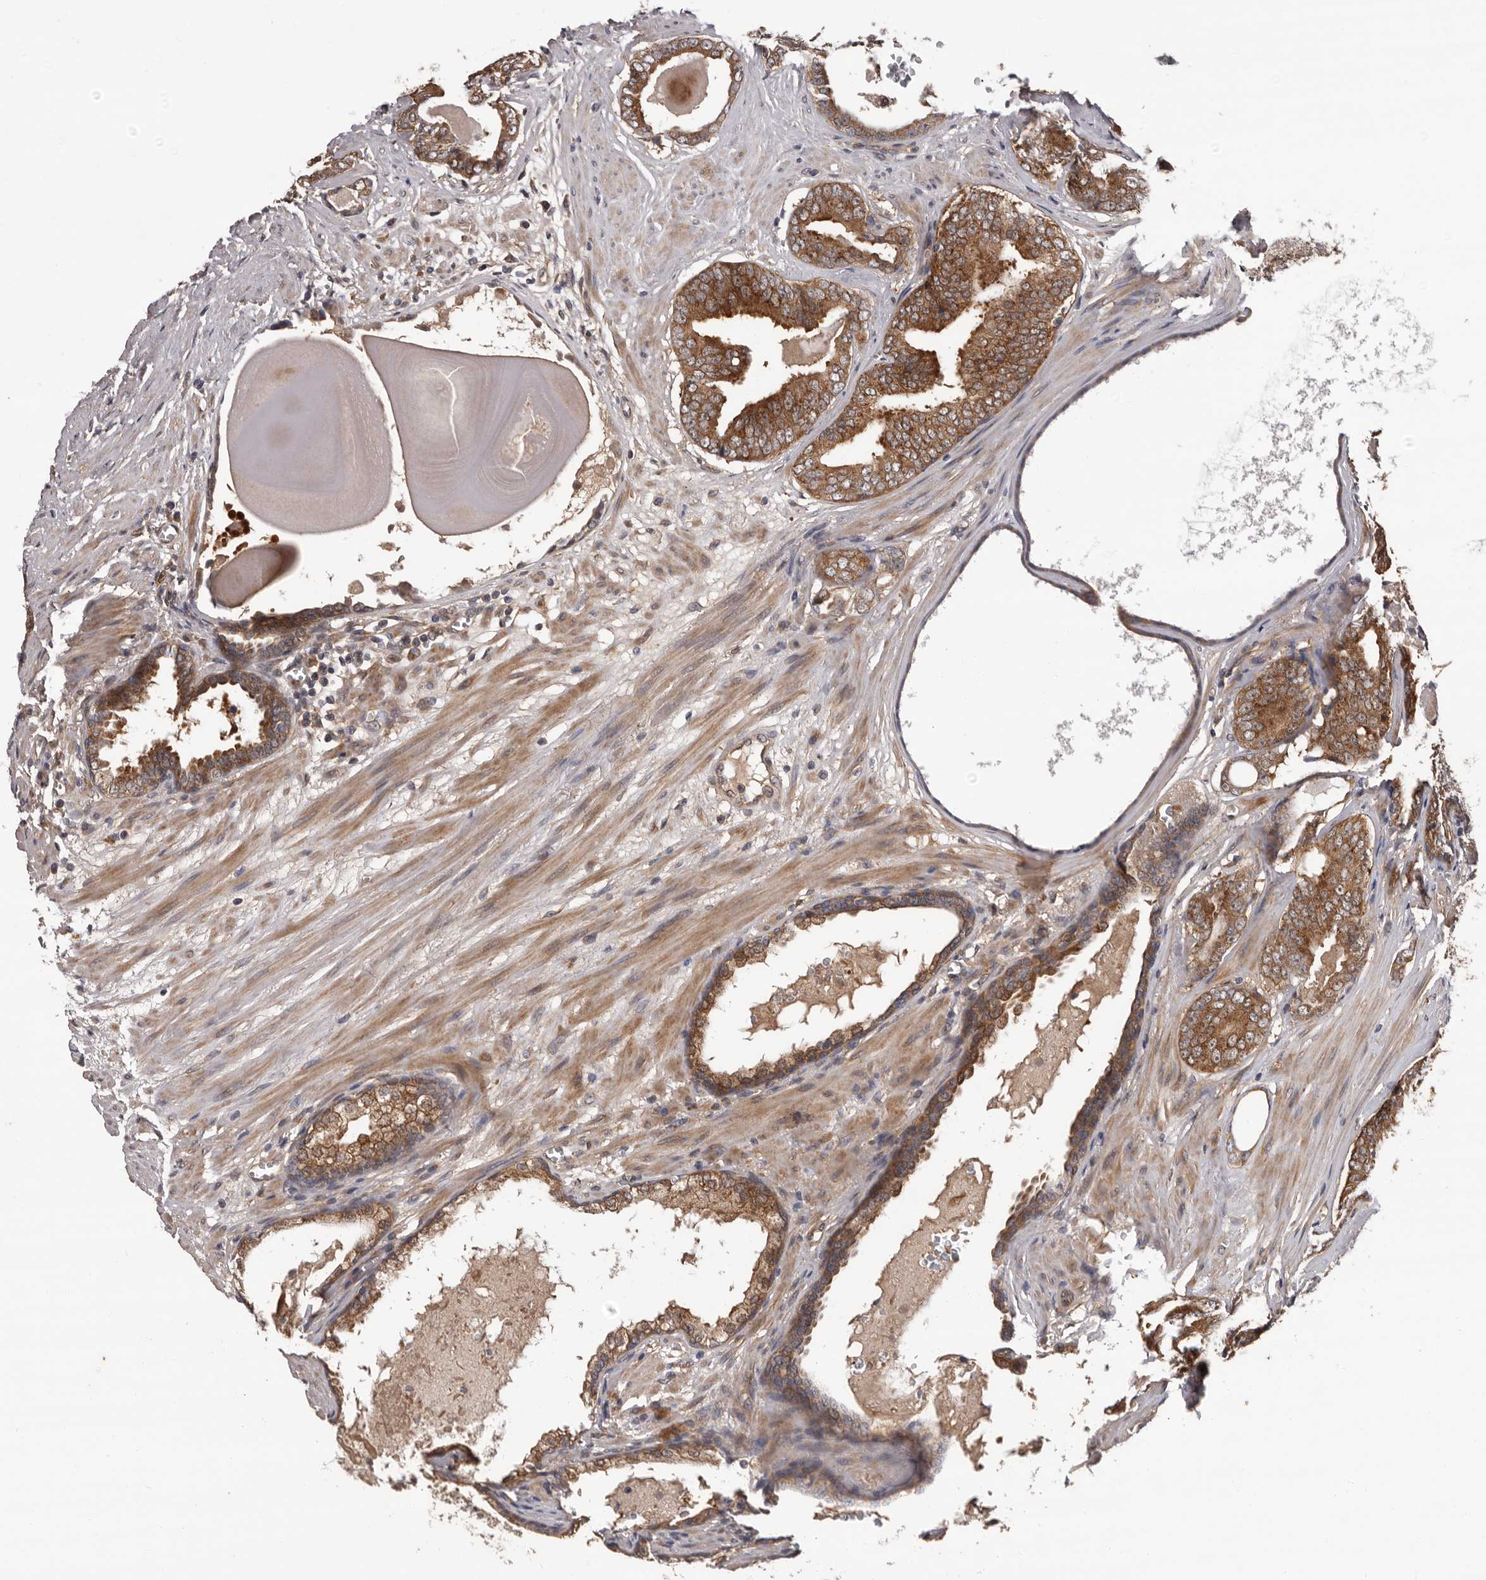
{"staining": {"intensity": "moderate", "quantity": ">75%", "location": "cytoplasmic/membranous"}, "tissue": "prostate cancer", "cell_type": "Tumor cells", "image_type": "cancer", "snomed": [{"axis": "morphology", "description": "Adenocarcinoma, Medium grade"}, {"axis": "topography", "description": "Prostate"}], "caption": "Prostate adenocarcinoma (medium-grade) tissue exhibits moderate cytoplasmic/membranous staining in about >75% of tumor cells, visualized by immunohistochemistry. (brown staining indicates protein expression, while blue staining denotes nuclei).", "gene": "PRKD1", "patient": {"sex": "male", "age": 79}}